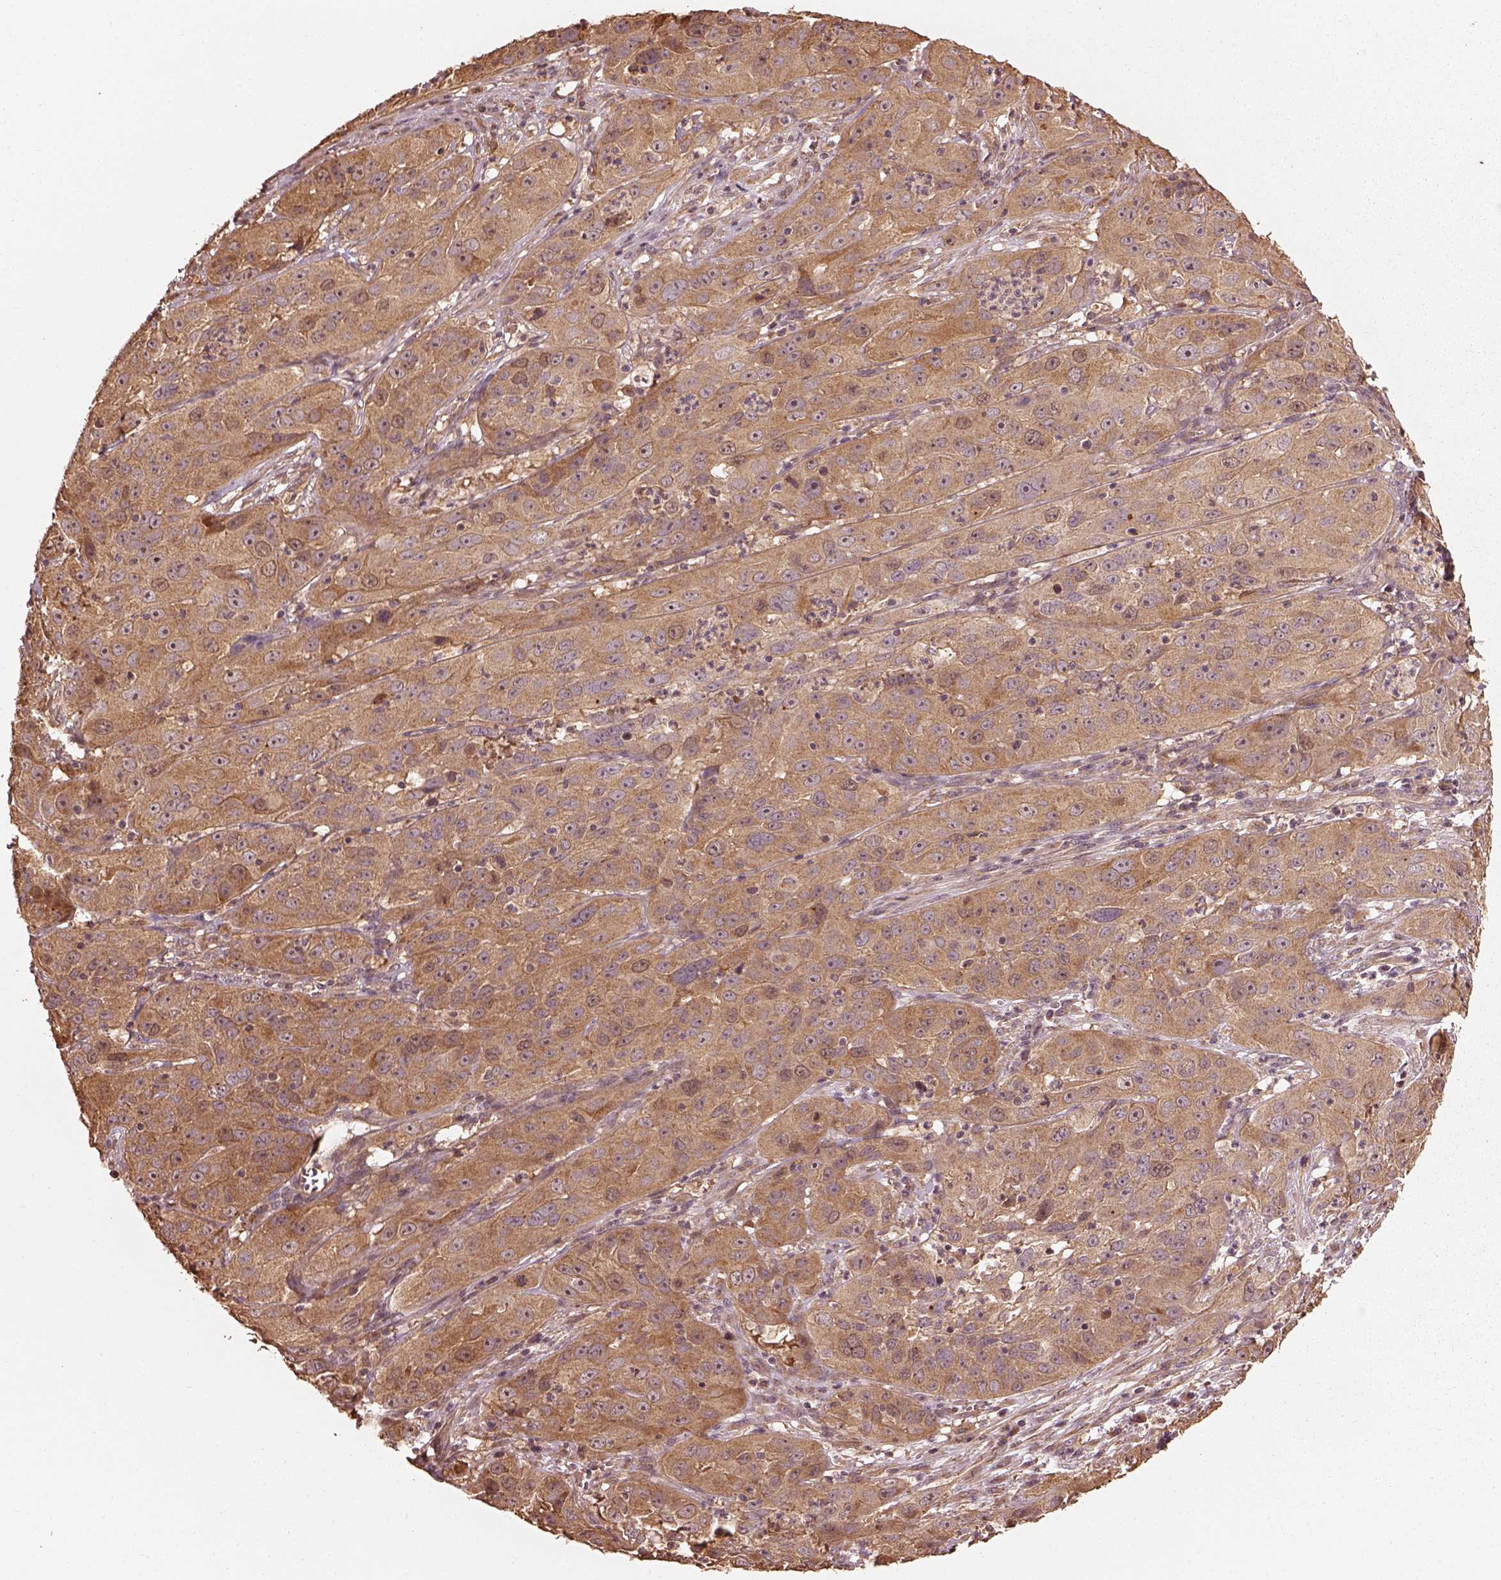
{"staining": {"intensity": "moderate", "quantity": ">75%", "location": "cytoplasmic/membranous"}, "tissue": "cervical cancer", "cell_type": "Tumor cells", "image_type": "cancer", "snomed": [{"axis": "morphology", "description": "Squamous cell carcinoma, NOS"}, {"axis": "topography", "description": "Cervix"}], "caption": "Moderate cytoplasmic/membranous positivity for a protein is appreciated in about >75% of tumor cells of squamous cell carcinoma (cervical) using immunohistochemistry.", "gene": "METTL4", "patient": {"sex": "female", "age": 32}}